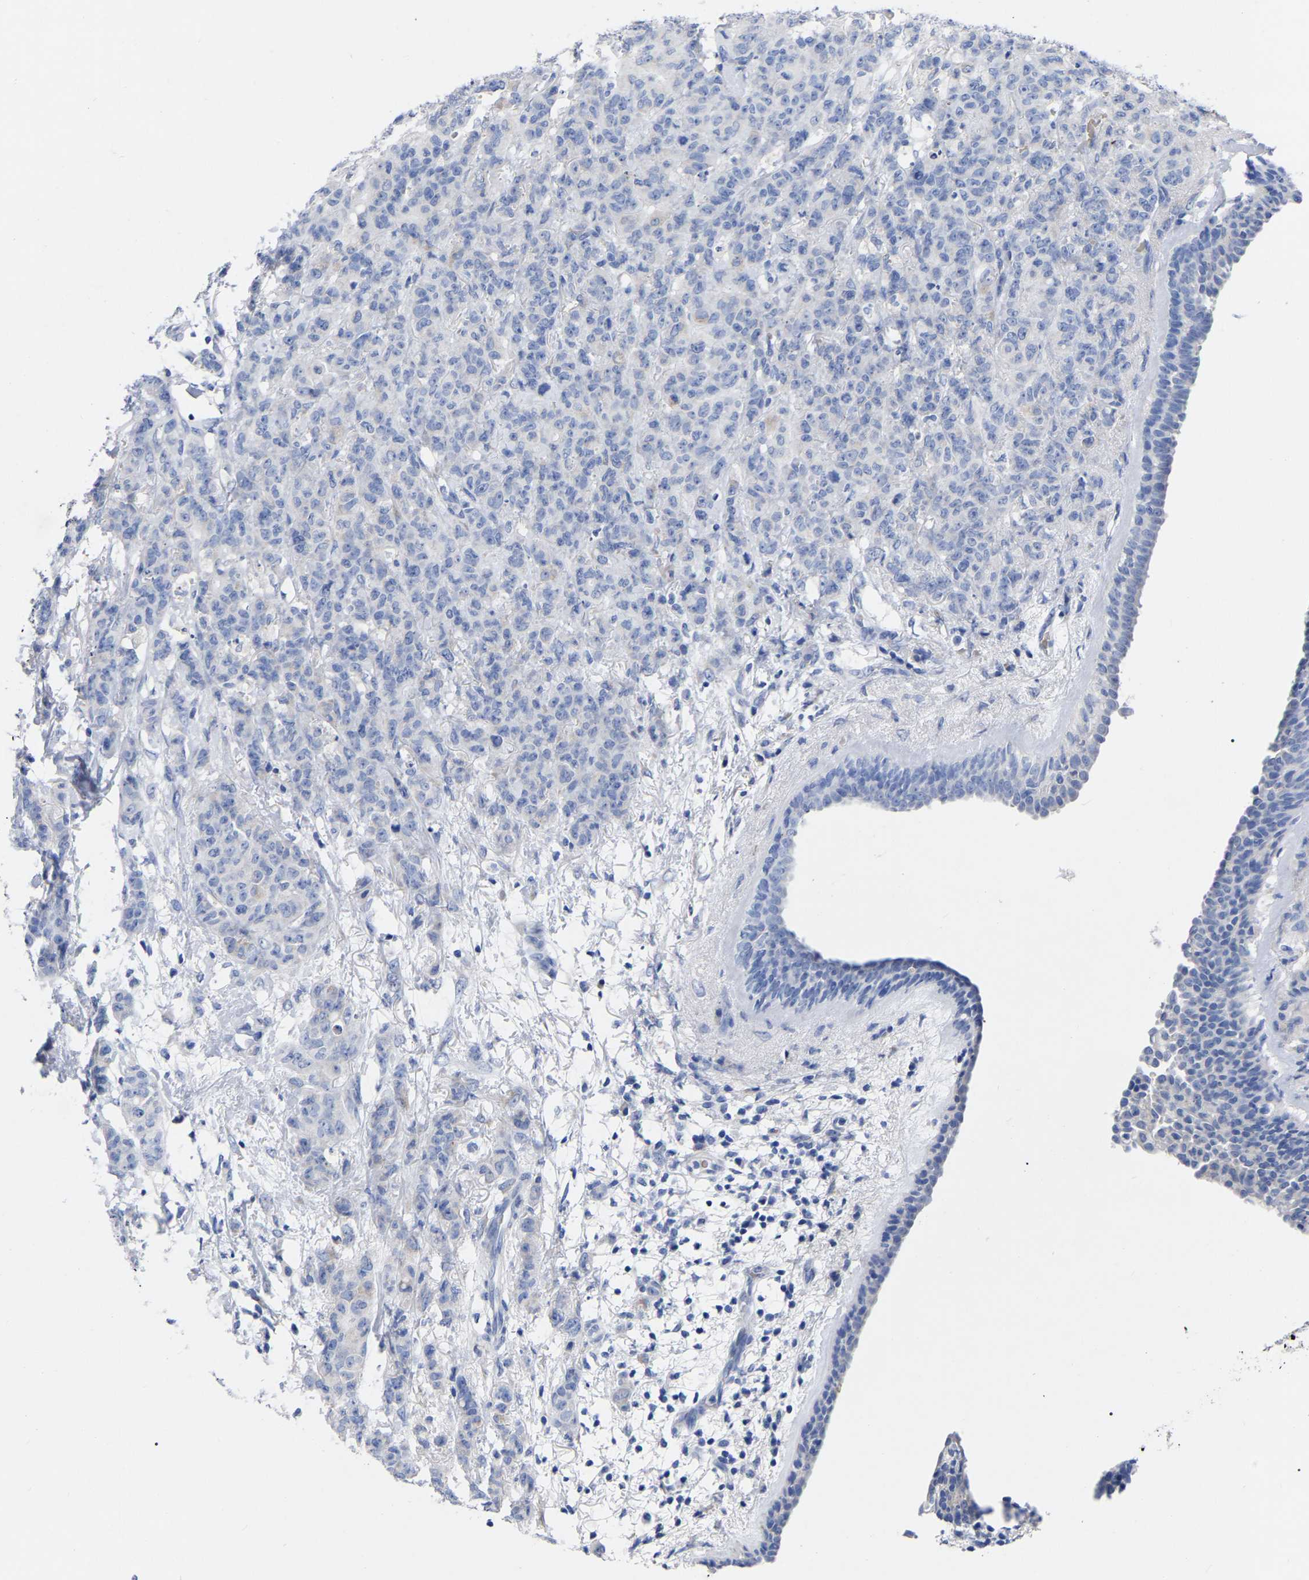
{"staining": {"intensity": "negative", "quantity": "none", "location": "none"}, "tissue": "breast cancer", "cell_type": "Tumor cells", "image_type": "cancer", "snomed": [{"axis": "morphology", "description": "Normal tissue, NOS"}, {"axis": "morphology", "description": "Duct carcinoma"}, {"axis": "topography", "description": "Breast"}], "caption": "Breast cancer stained for a protein using immunohistochemistry demonstrates no expression tumor cells.", "gene": "GDF3", "patient": {"sex": "female", "age": 40}}